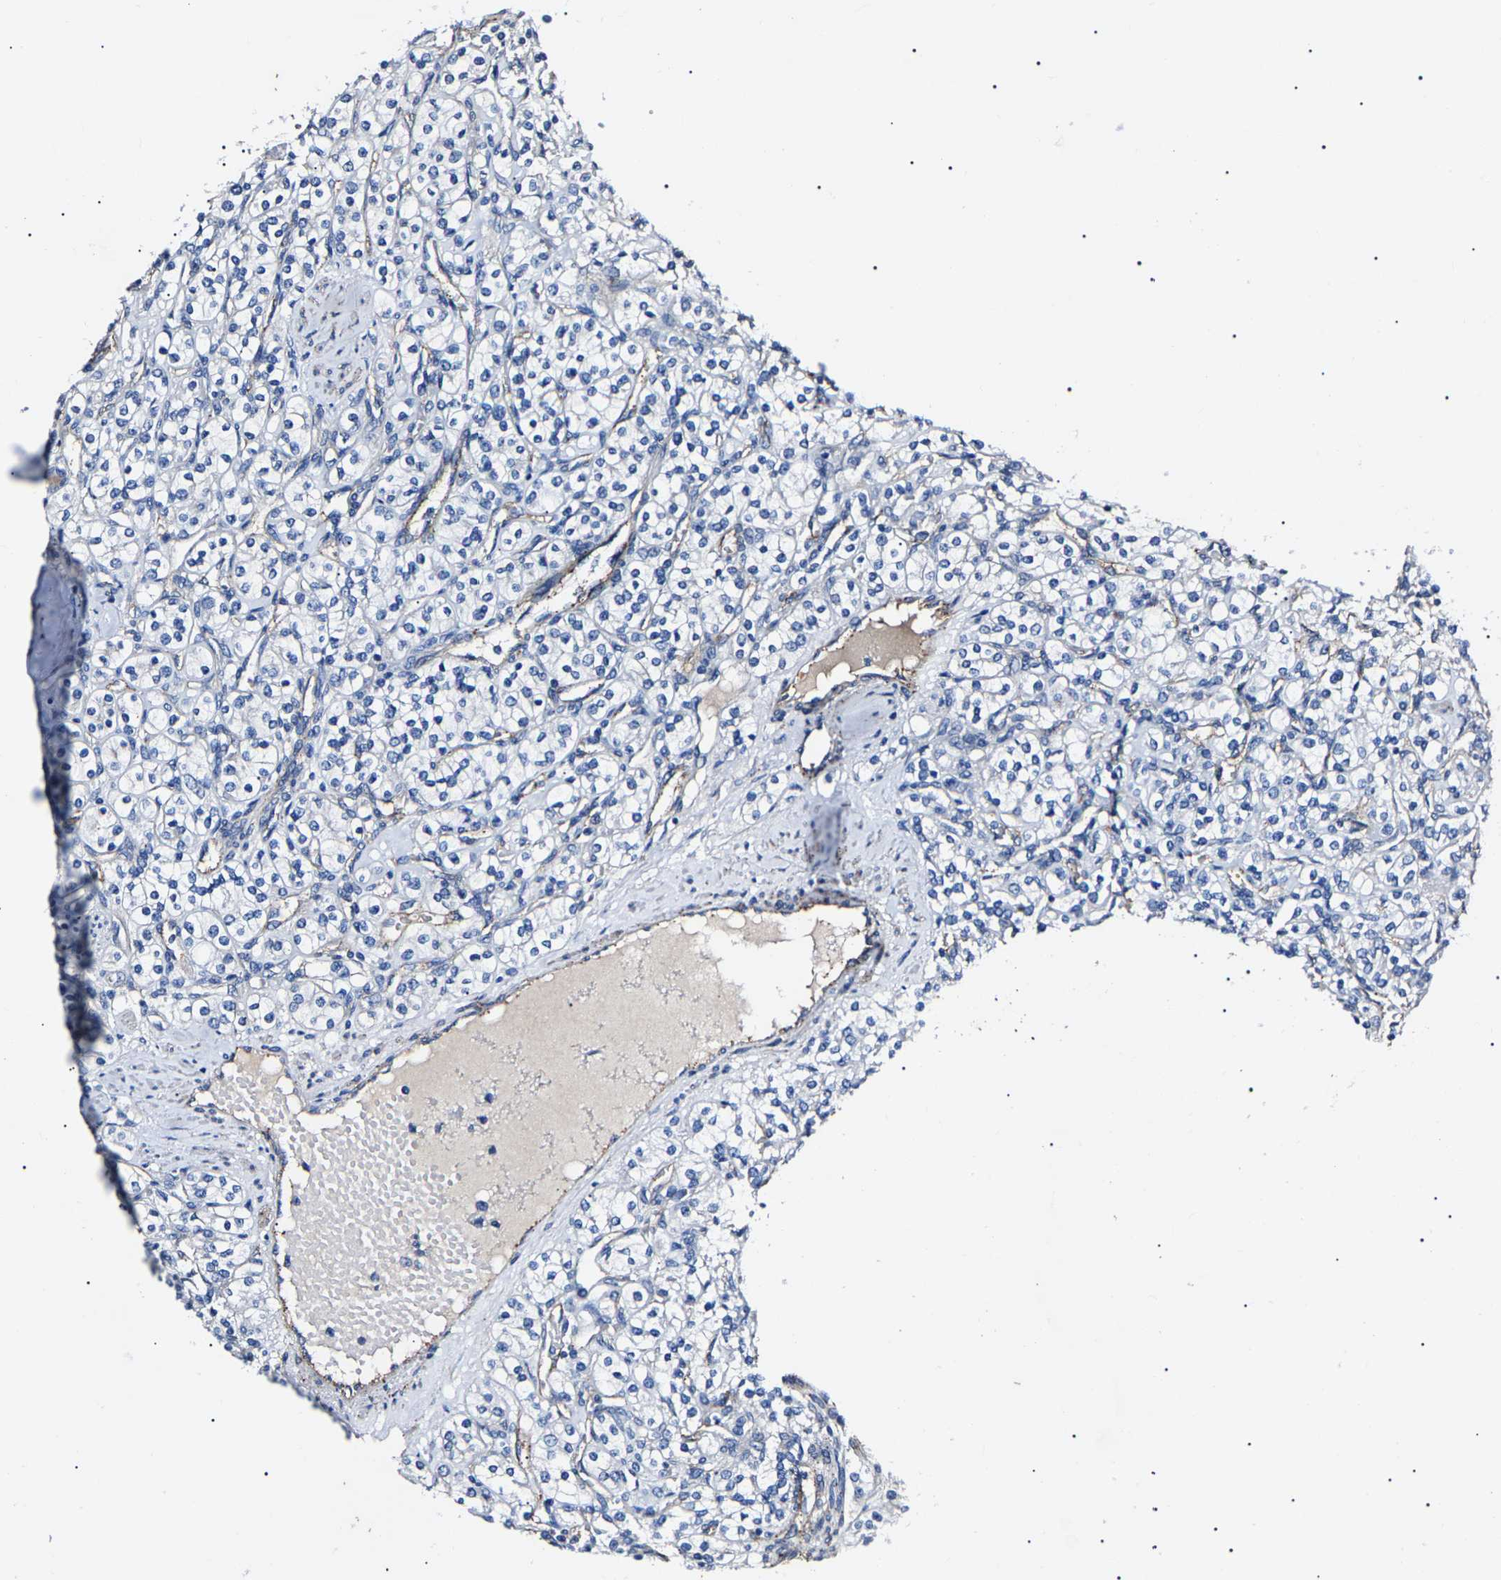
{"staining": {"intensity": "negative", "quantity": "none", "location": "none"}, "tissue": "renal cancer", "cell_type": "Tumor cells", "image_type": "cancer", "snomed": [{"axis": "morphology", "description": "Adenocarcinoma, NOS"}, {"axis": "topography", "description": "Kidney"}], "caption": "The histopathology image demonstrates no significant staining in tumor cells of renal cancer (adenocarcinoma). Brightfield microscopy of immunohistochemistry stained with DAB (brown) and hematoxylin (blue), captured at high magnification.", "gene": "KLHL42", "patient": {"sex": "male", "age": 77}}